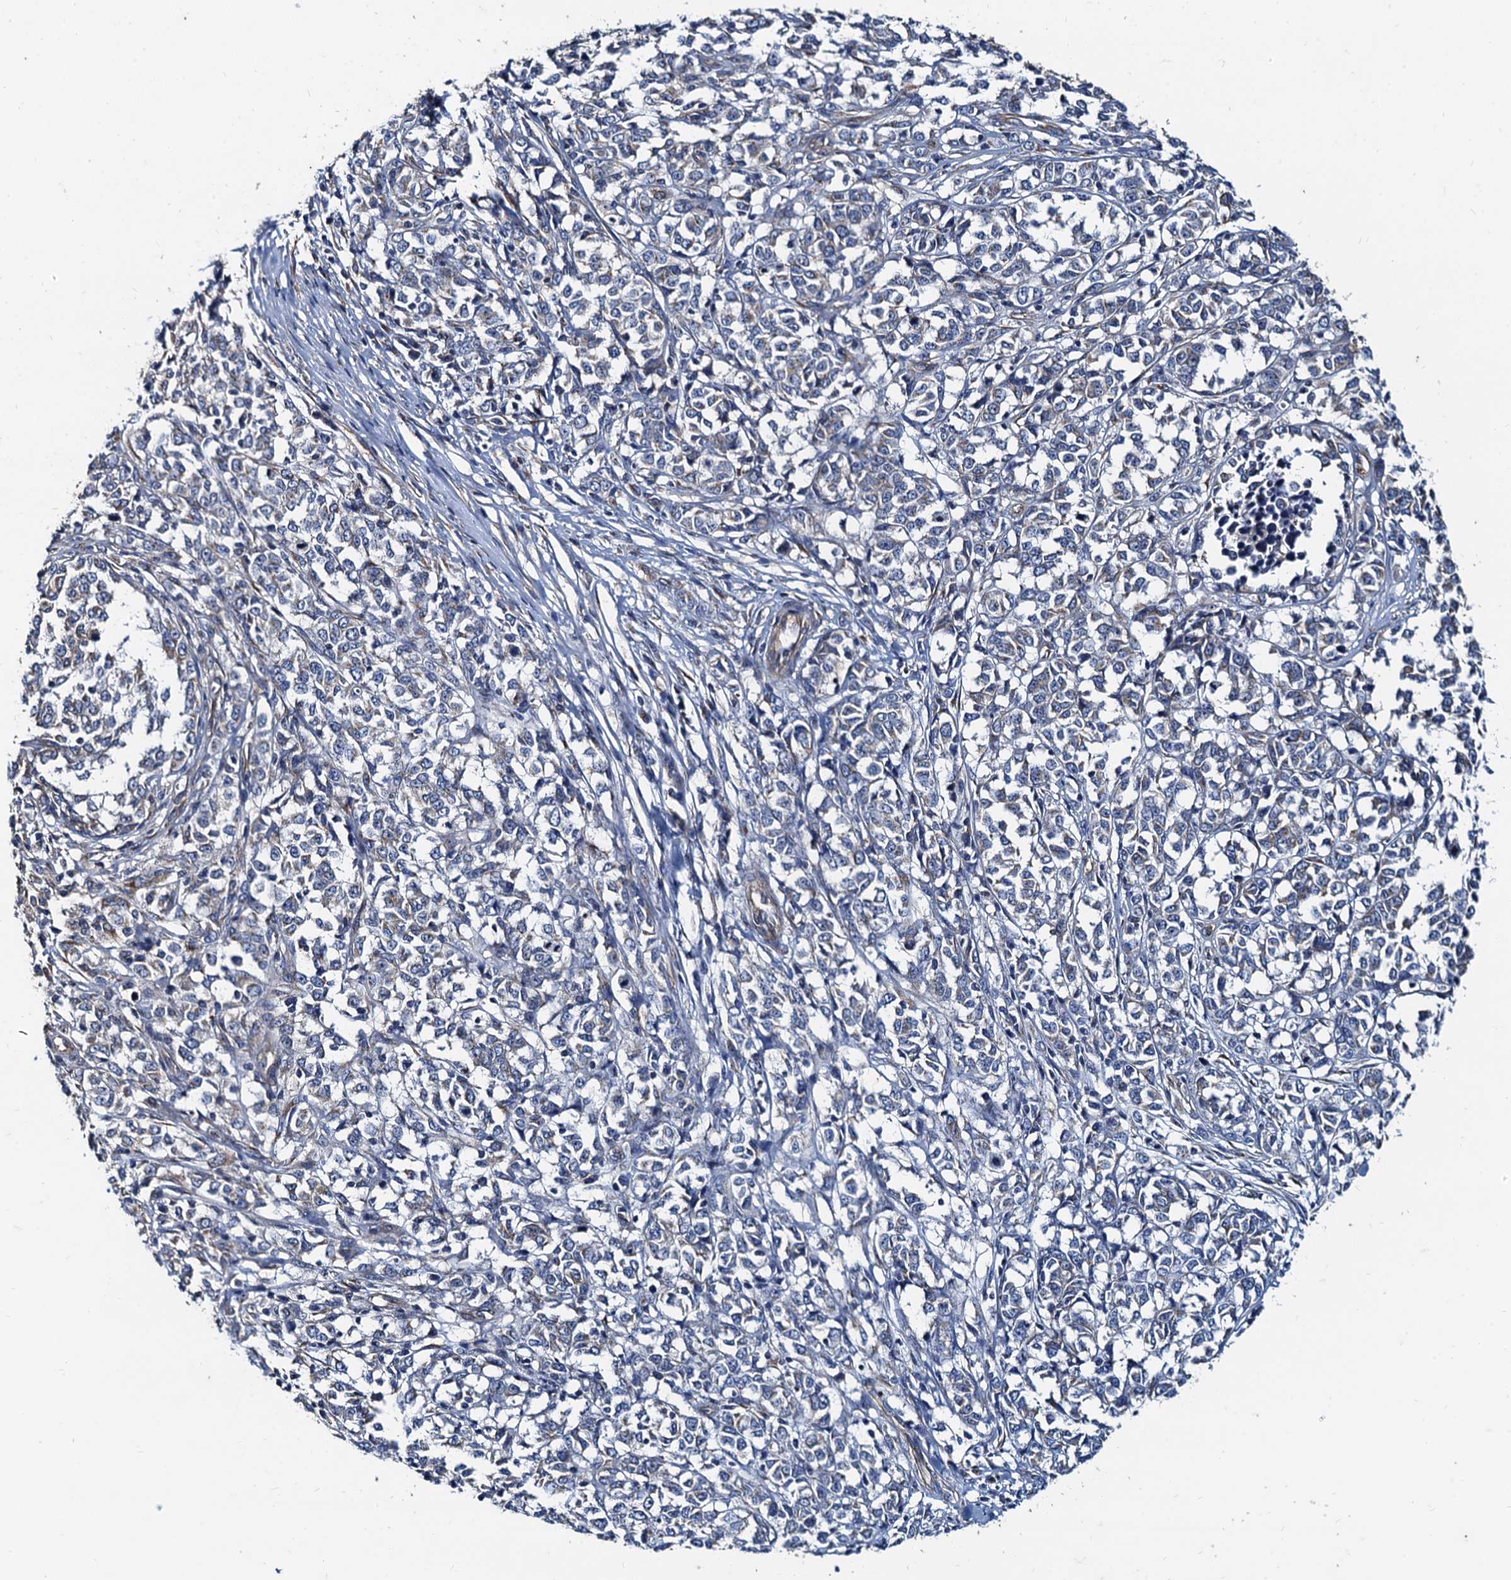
{"staining": {"intensity": "negative", "quantity": "none", "location": "none"}, "tissue": "melanoma", "cell_type": "Tumor cells", "image_type": "cancer", "snomed": [{"axis": "morphology", "description": "Malignant melanoma, NOS"}, {"axis": "topography", "description": "Skin"}], "caption": "This is an immunohistochemistry micrograph of melanoma. There is no positivity in tumor cells.", "gene": "NGRN", "patient": {"sex": "female", "age": 72}}